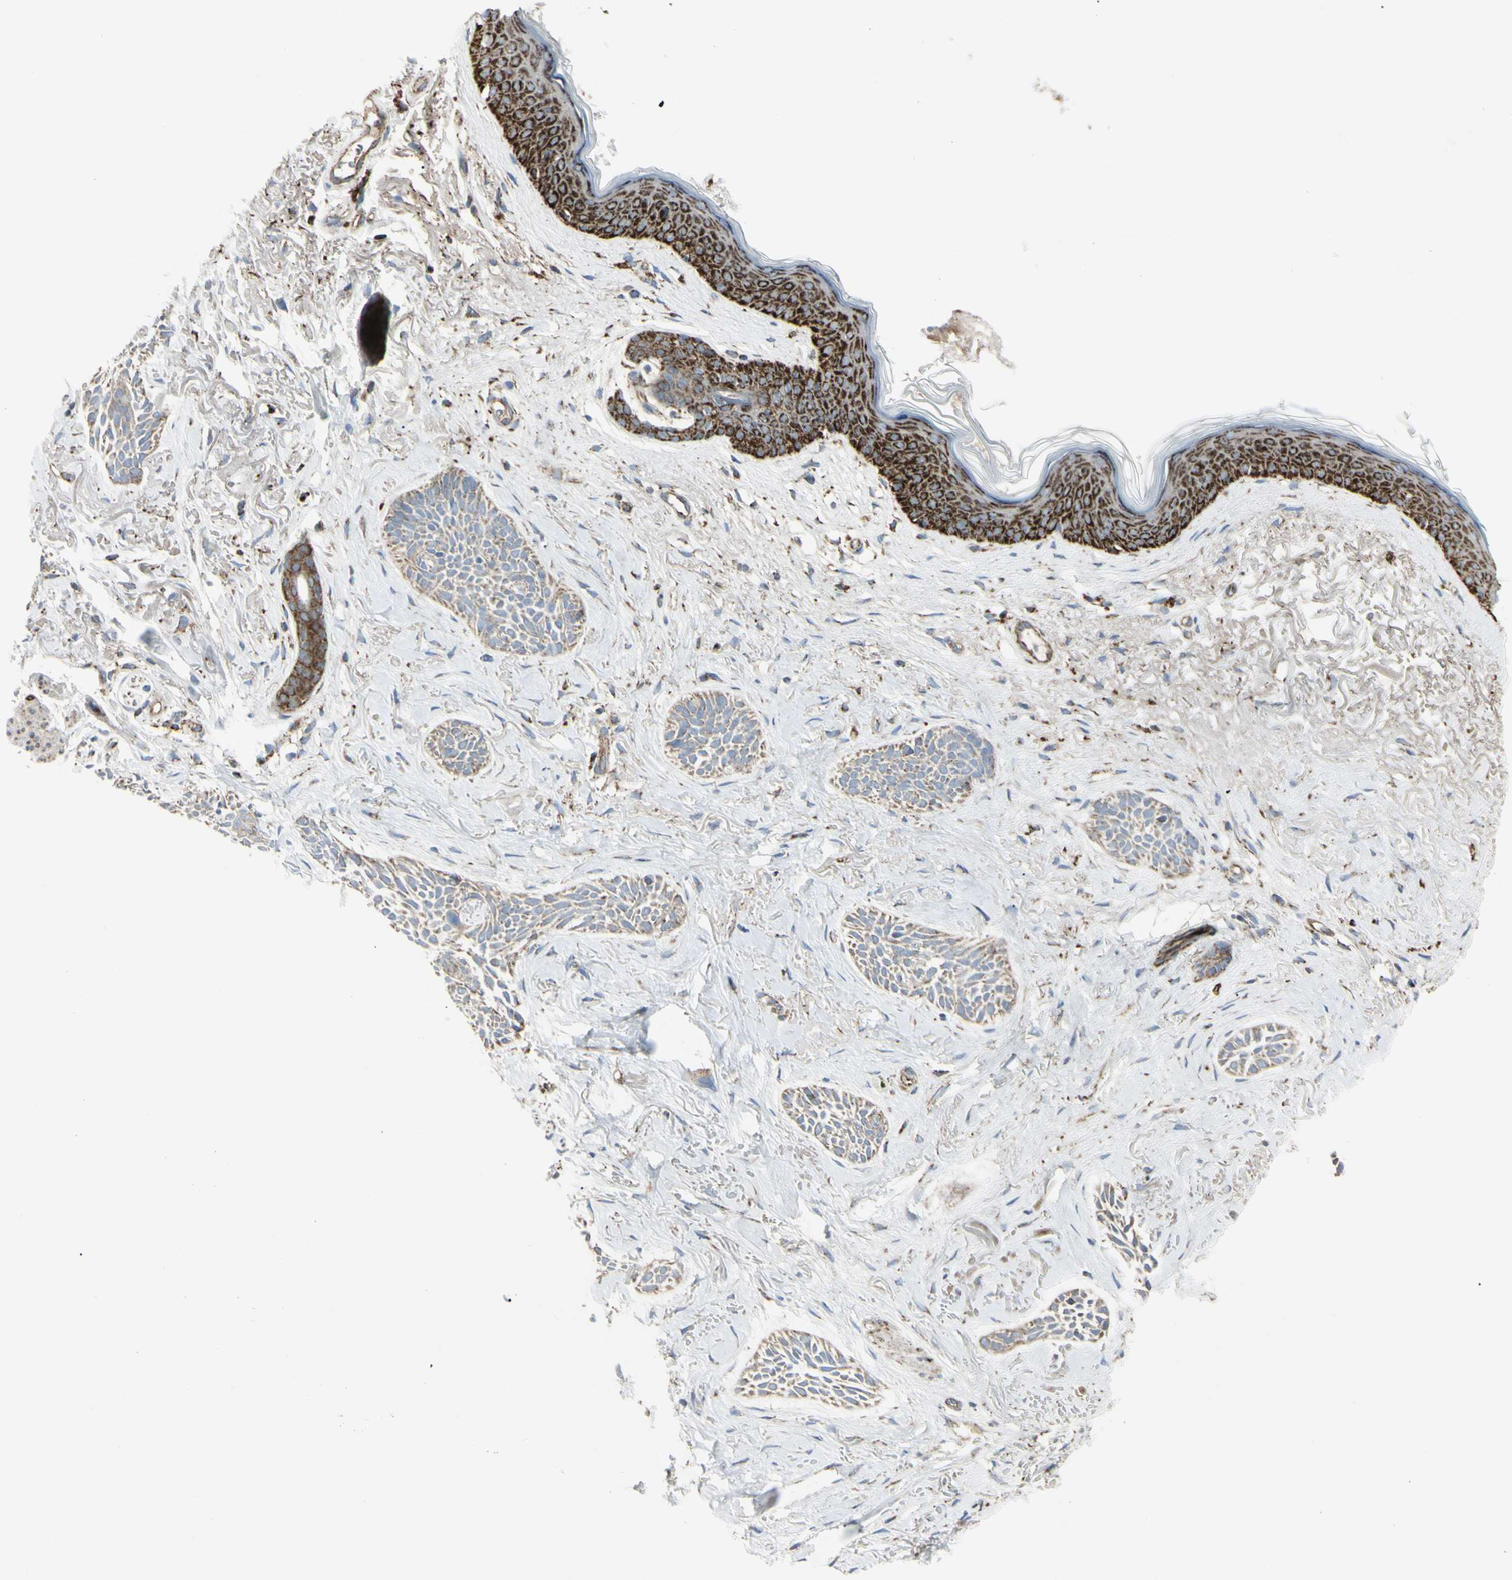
{"staining": {"intensity": "moderate", "quantity": ">75%", "location": "cytoplasmic/membranous"}, "tissue": "skin cancer", "cell_type": "Tumor cells", "image_type": "cancer", "snomed": [{"axis": "morphology", "description": "Normal tissue, NOS"}, {"axis": "morphology", "description": "Basal cell carcinoma"}, {"axis": "topography", "description": "Skin"}], "caption": "Basal cell carcinoma (skin) stained with a brown dye demonstrates moderate cytoplasmic/membranous positive positivity in approximately >75% of tumor cells.", "gene": "CYB5R1", "patient": {"sex": "female", "age": 84}}